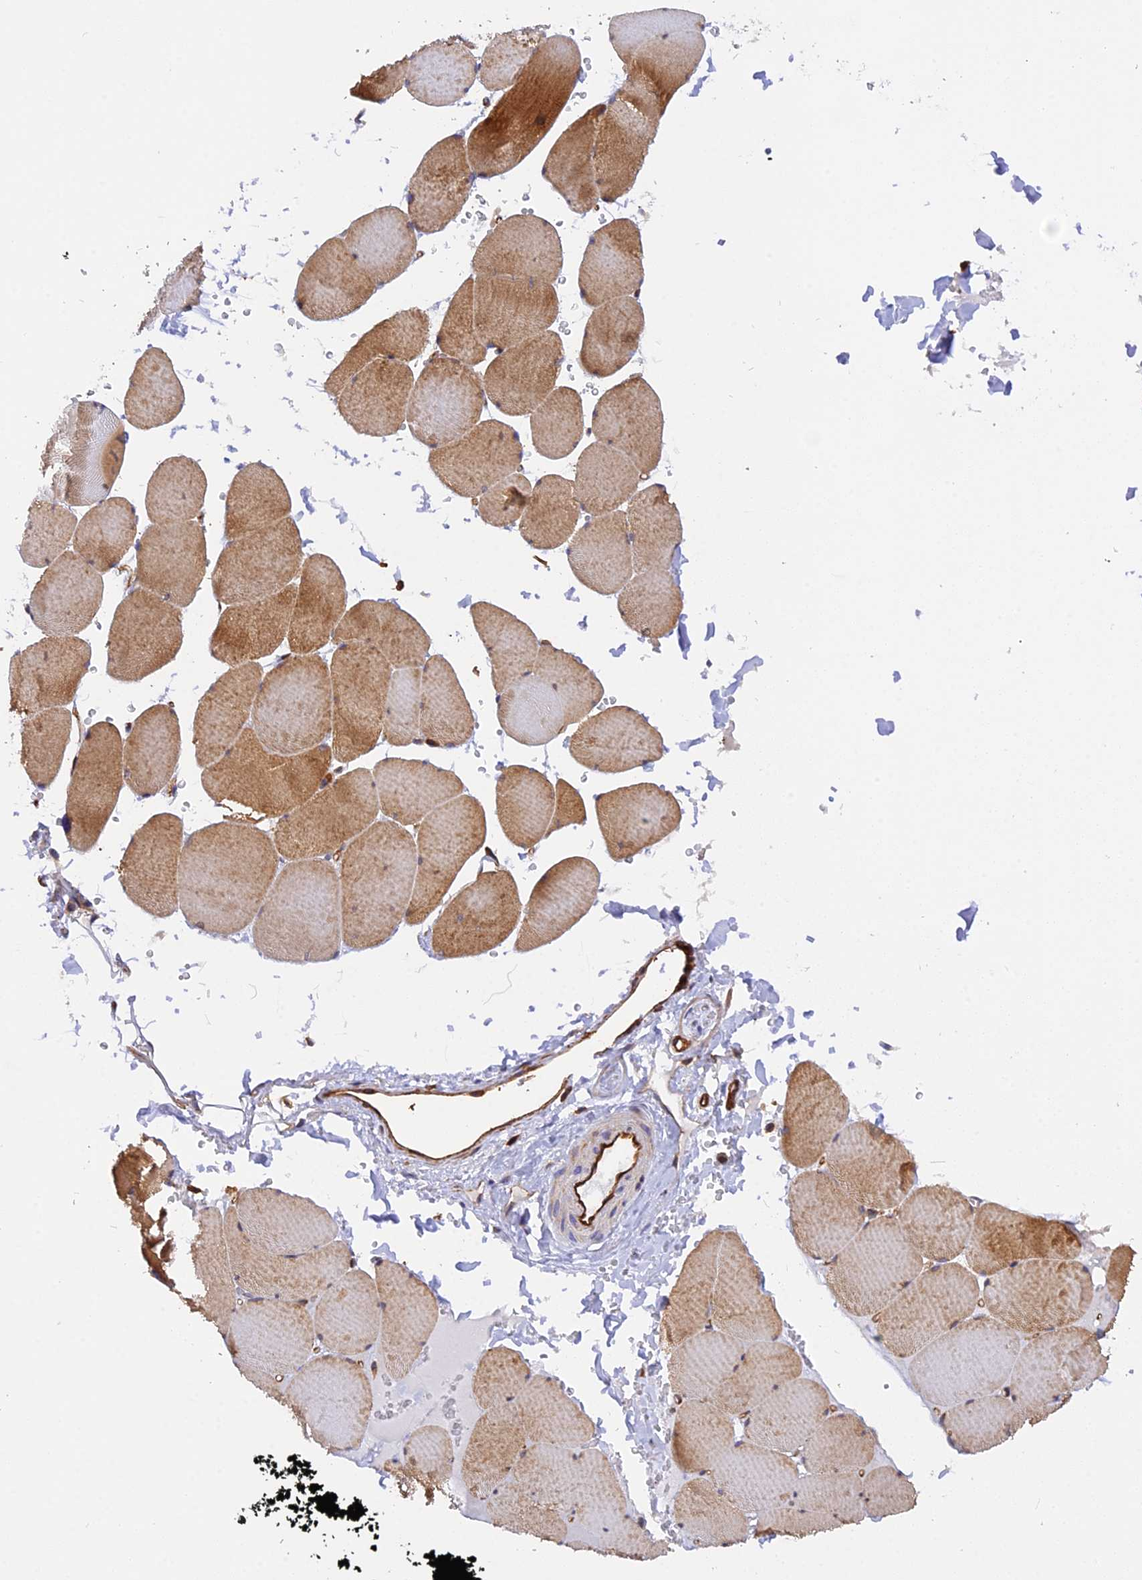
{"staining": {"intensity": "strong", "quantity": "25%-75%", "location": "cytoplasmic/membranous"}, "tissue": "skeletal muscle", "cell_type": "Myocytes", "image_type": "normal", "snomed": [{"axis": "morphology", "description": "Normal tissue, NOS"}, {"axis": "topography", "description": "Skeletal muscle"}, {"axis": "topography", "description": "Head-Neck"}], "caption": "IHC staining of normal skeletal muscle, which shows high levels of strong cytoplasmic/membranous expression in approximately 25%-75% of myocytes indicating strong cytoplasmic/membranous protein positivity. The staining was performed using DAB (3,3'-diaminobenzidine) (brown) for protein detection and nuclei were counterstained in hematoxylin (blue).", "gene": "C5orf22", "patient": {"sex": "male", "age": 66}}